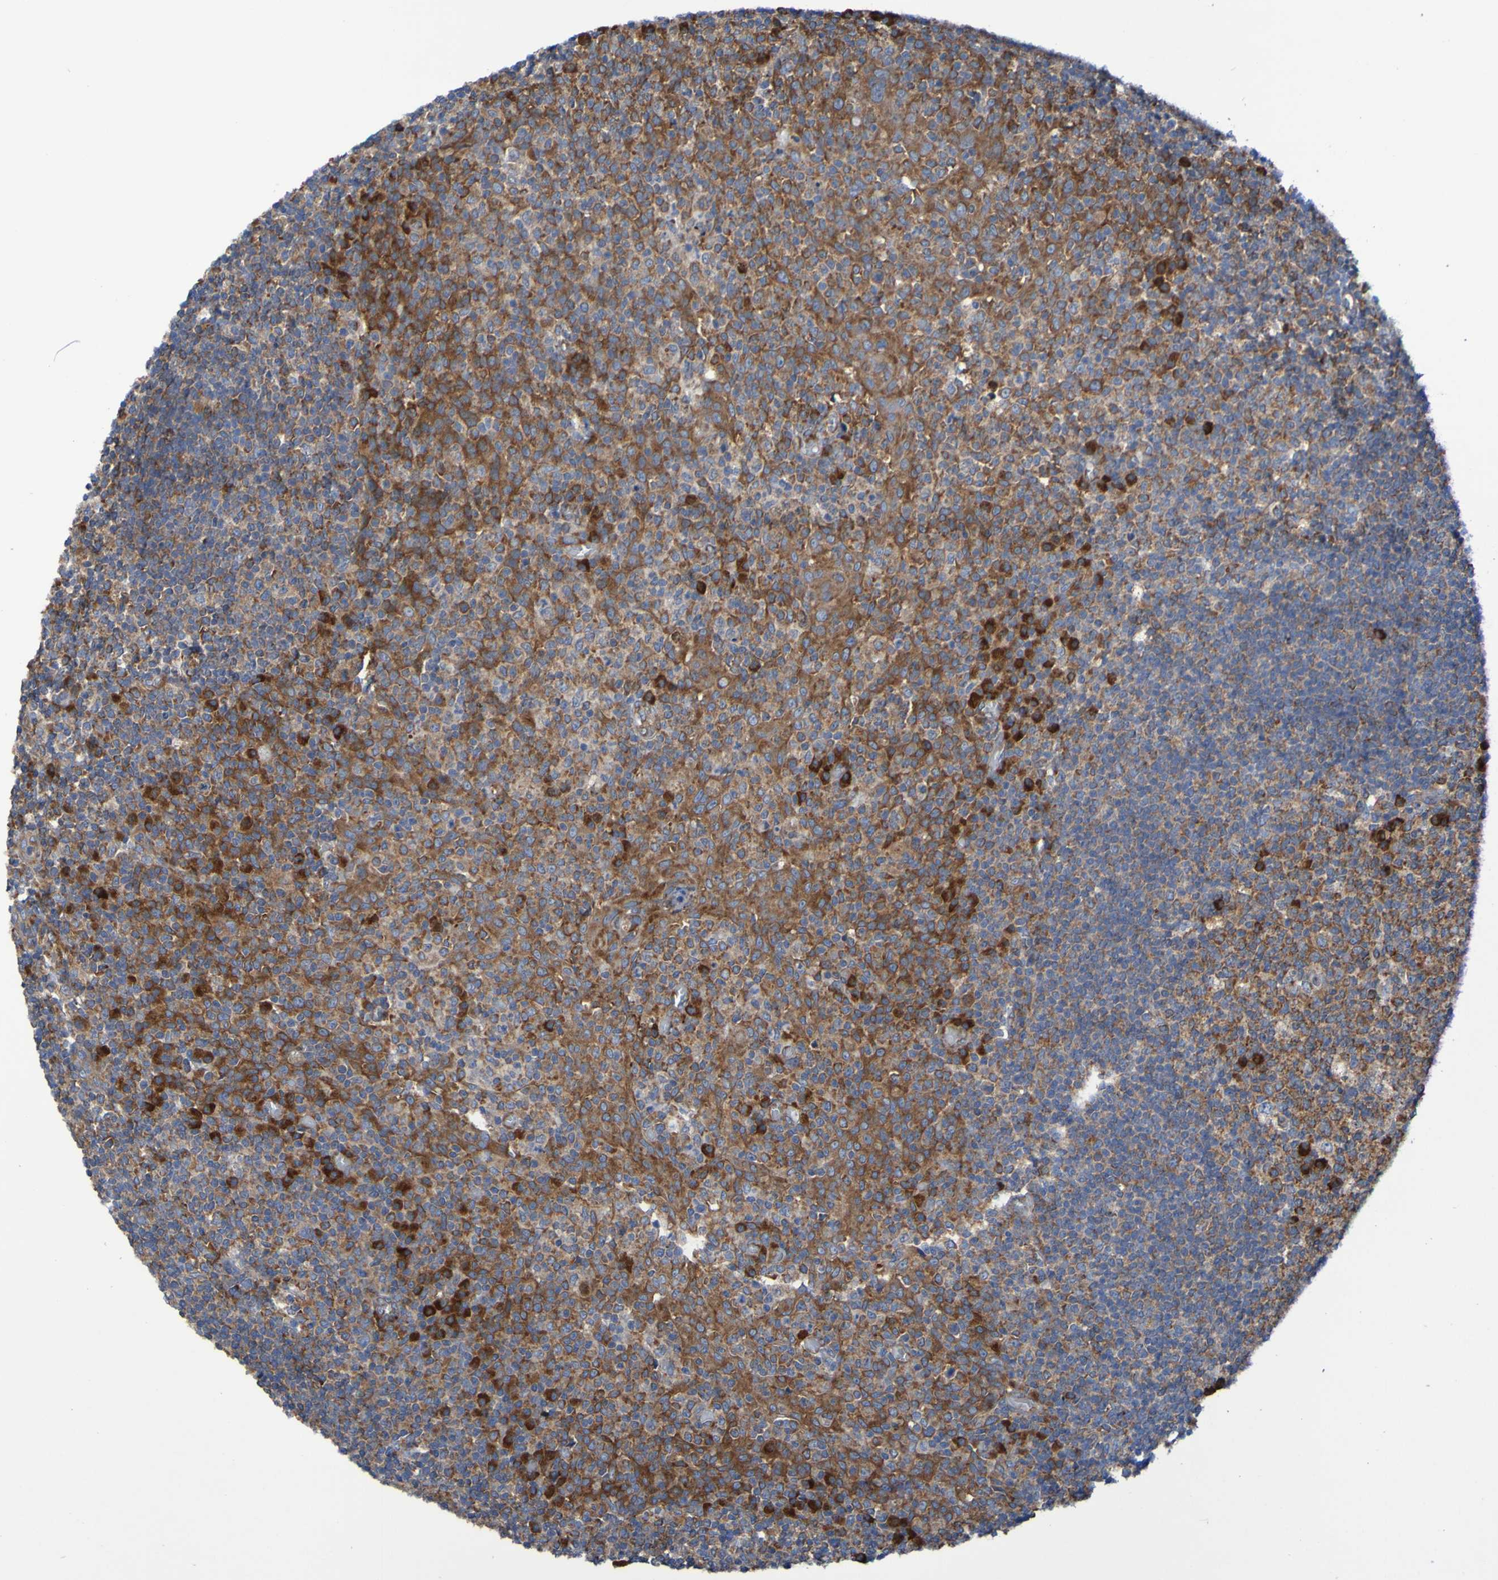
{"staining": {"intensity": "strong", "quantity": "25%-75%", "location": "cytoplasmic/membranous"}, "tissue": "tonsil", "cell_type": "Germinal center cells", "image_type": "normal", "snomed": [{"axis": "morphology", "description": "Normal tissue, NOS"}, {"axis": "topography", "description": "Tonsil"}], "caption": "Germinal center cells display high levels of strong cytoplasmic/membranous staining in approximately 25%-75% of cells in unremarkable tonsil. (DAB (3,3'-diaminobenzidine) IHC with brightfield microscopy, high magnification).", "gene": "FKBP3", "patient": {"sex": "female", "age": 19}}